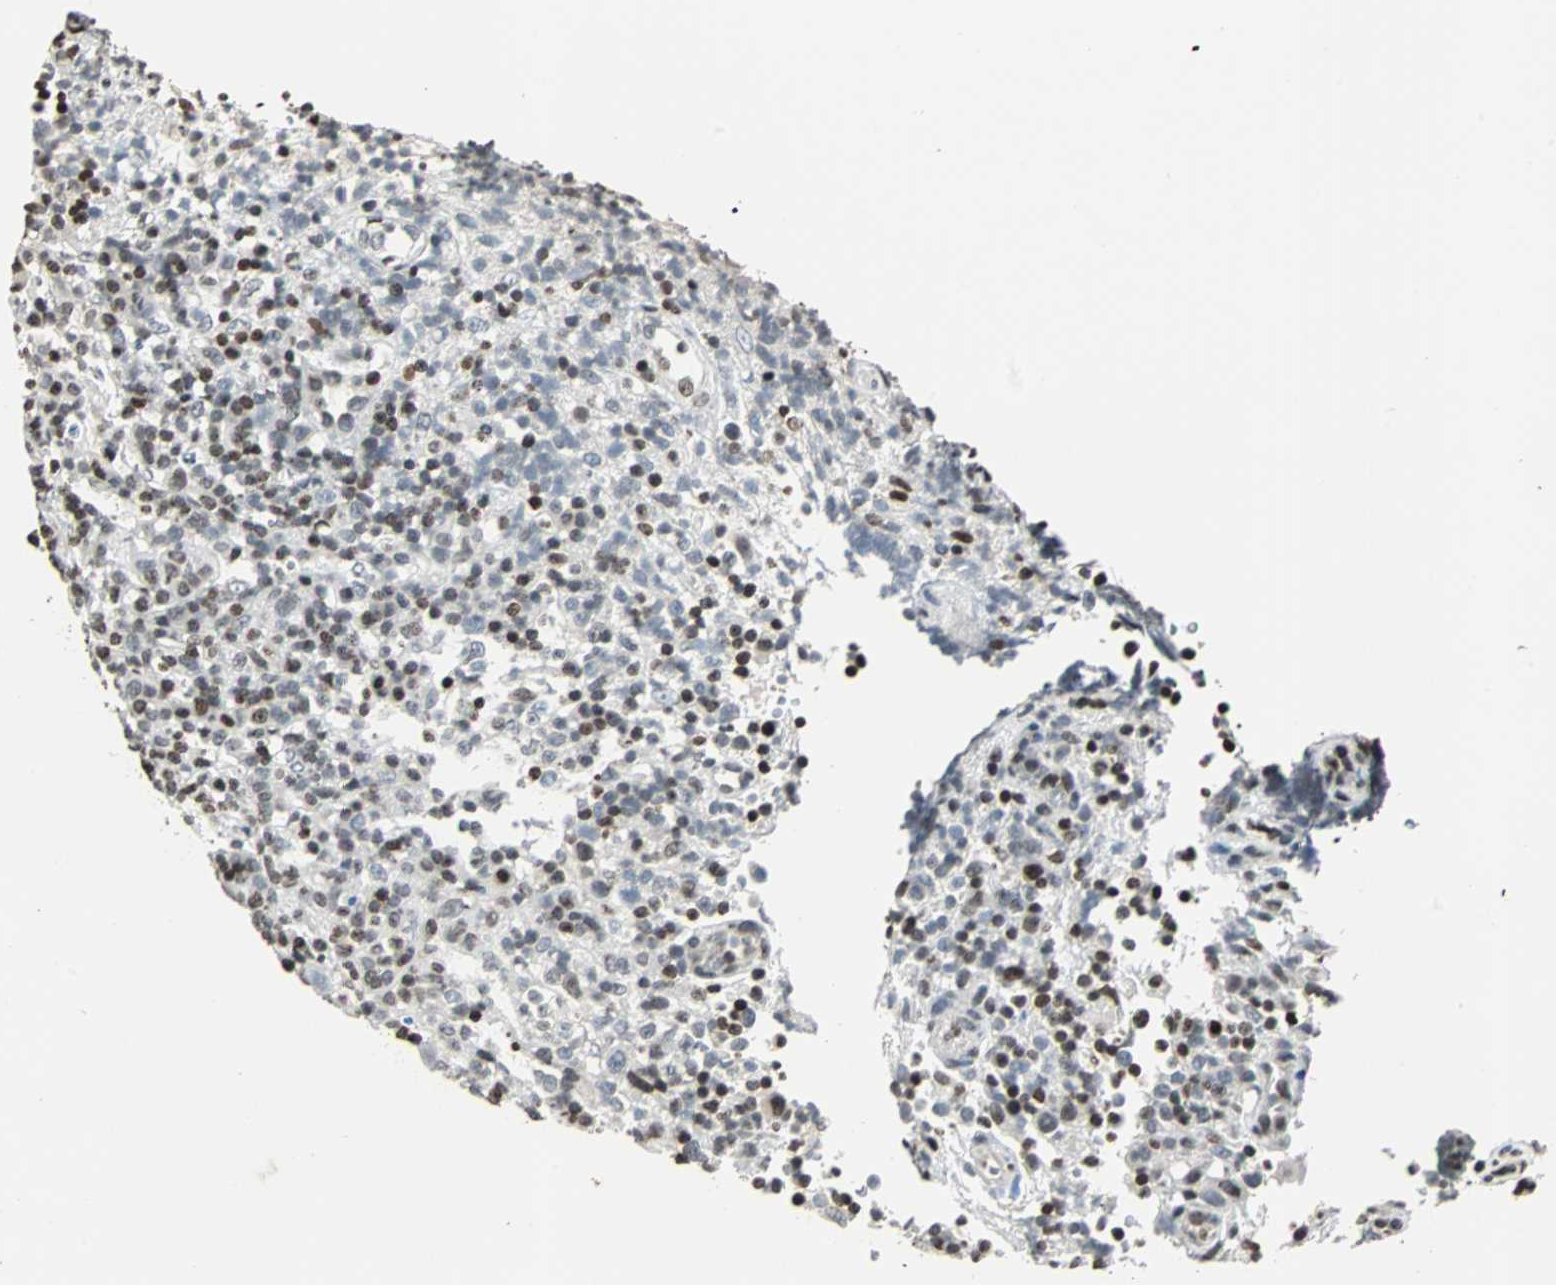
{"staining": {"intensity": "strong", "quantity": "25%-75%", "location": "nuclear"}, "tissue": "lymphoma", "cell_type": "Tumor cells", "image_type": "cancer", "snomed": [{"axis": "morphology", "description": "Malignant lymphoma, non-Hodgkin's type, High grade"}, {"axis": "topography", "description": "Lymph node"}], "caption": "Malignant lymphoma, non-Hodgkin's type (high-grade) was stained to show a protein in brown. There is high levels of strong nuclear staining in about 25%-75% of tumor cells. The staining was performed using DAB (3,3'-diaminobenzidine), with brown indicating positive protein expression. Nuclei are stained blue with hematoxylin.", "gene": "PAXIP1", "patient": {"sex": "female", "age": 76}}